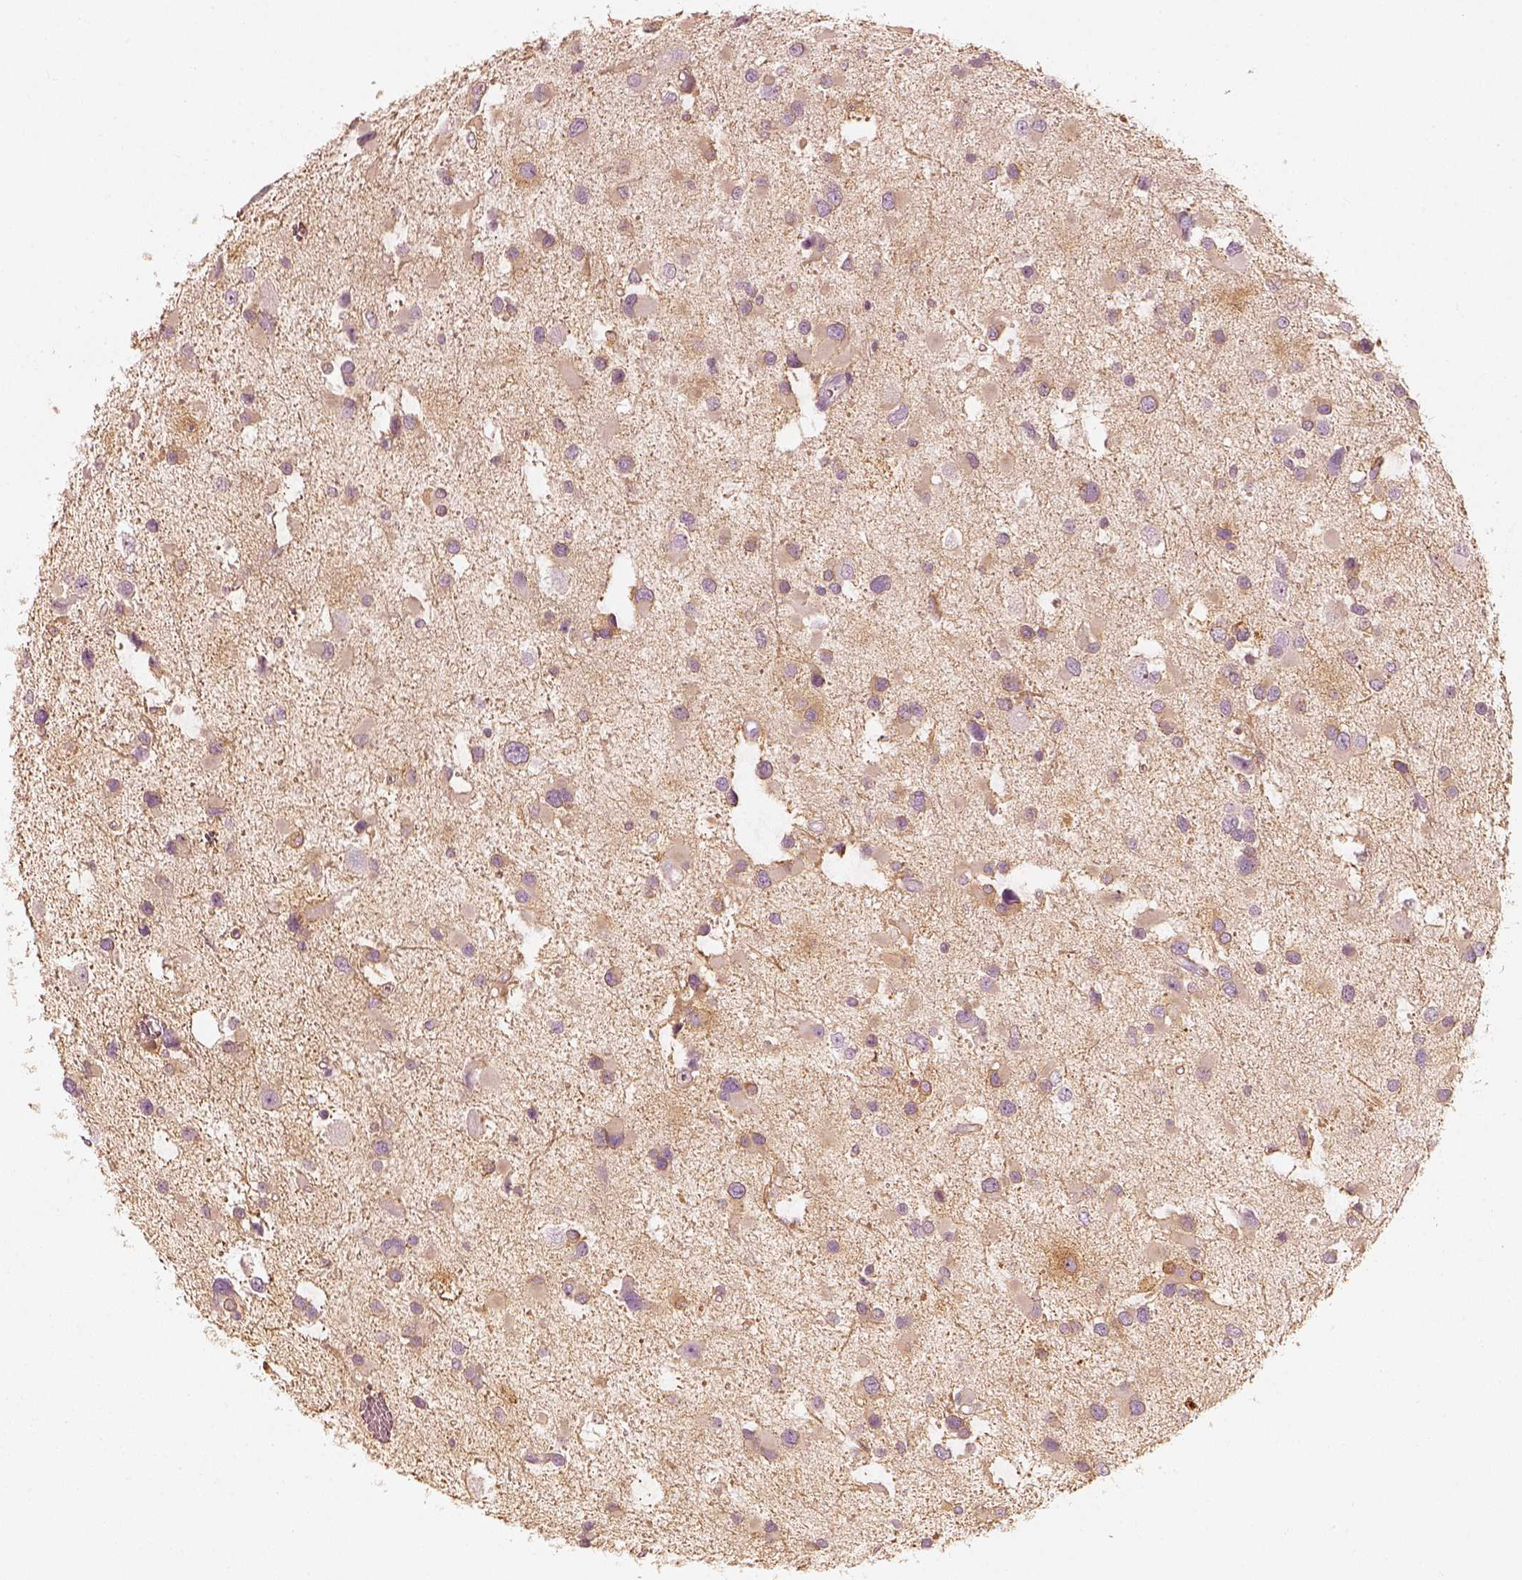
{"staining": {"intensity": "weak", "quantity": ">75%", "location": "cytoplasmic/membranous"}, "tissue": "glioma", "cell_type": "Tumor cells", "image_type": "cancer", "snomed": [{"axis": "morphology", "description": "Glioma, malignant, Low grade"}, {"axis": "topography", "description": "Brain"}], "caption": "Immunohistochemical staining of human low-grade glioma (malignant) demonstrates low levels of weak cytoplasmic/membranous positivity in about >75% of tumor cells.", "gene": "FMNL2", "patient": {"sex": "female", "age": 32}}